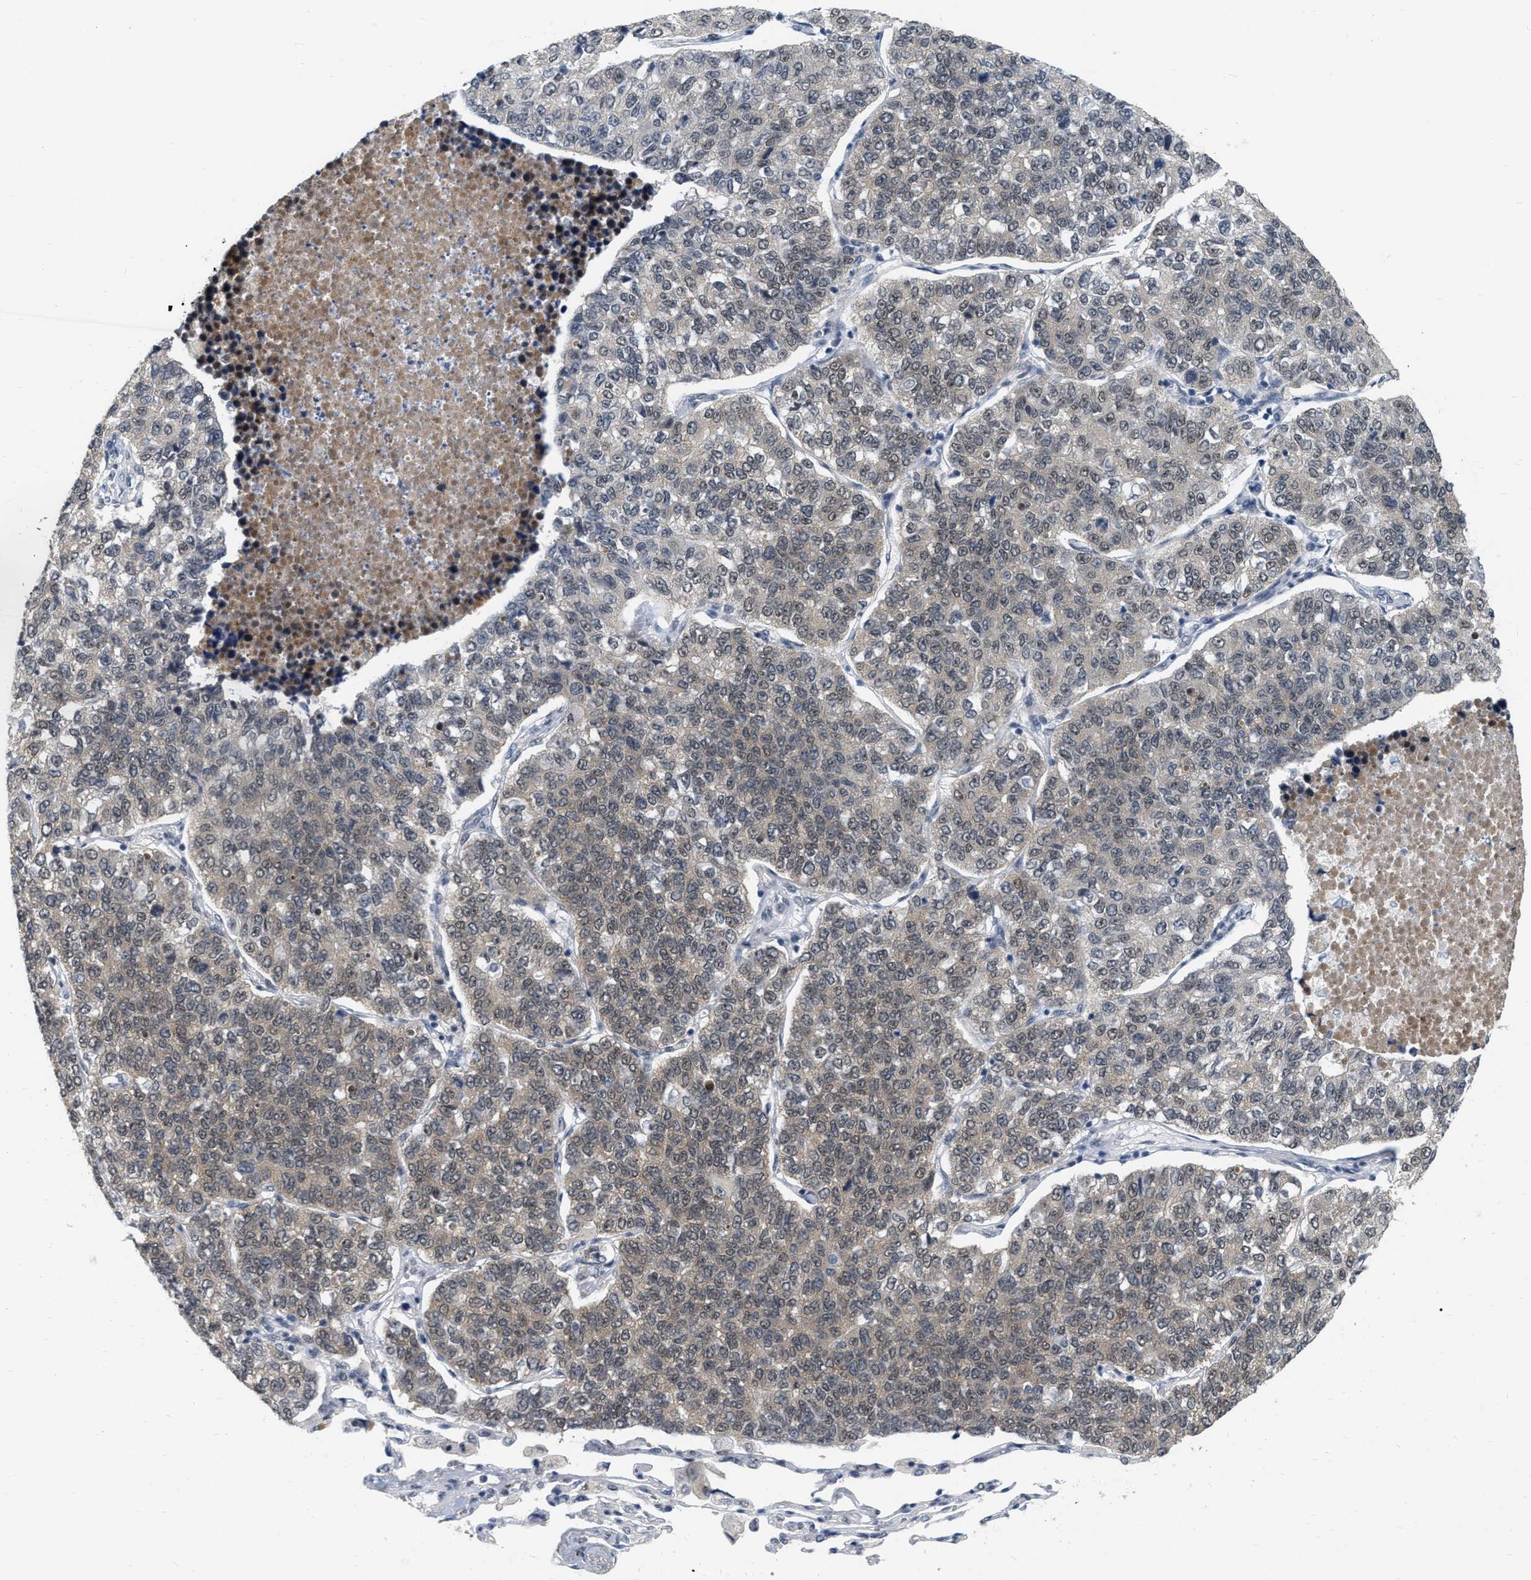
{"staining": {"intensity": "weak", "quantity": ">75%", "location": "cytoplasmic/membranous"}, "tissue": "lung cancer", "cell_type": "Tumor cells", "image_type": "cancer", "snomed": [{"axis": "morphology", "description": "Adenocarcinoma, NOS"}, {"axis": "topography", "description": "Lung"}], "caption": "Weak cytoplasmic/membranous staining is seen in about >75% of tumor cells in lung adenocarcinoma.", "gene": "RUVBL1", "patient": {"sex": "male", "age": 49}}